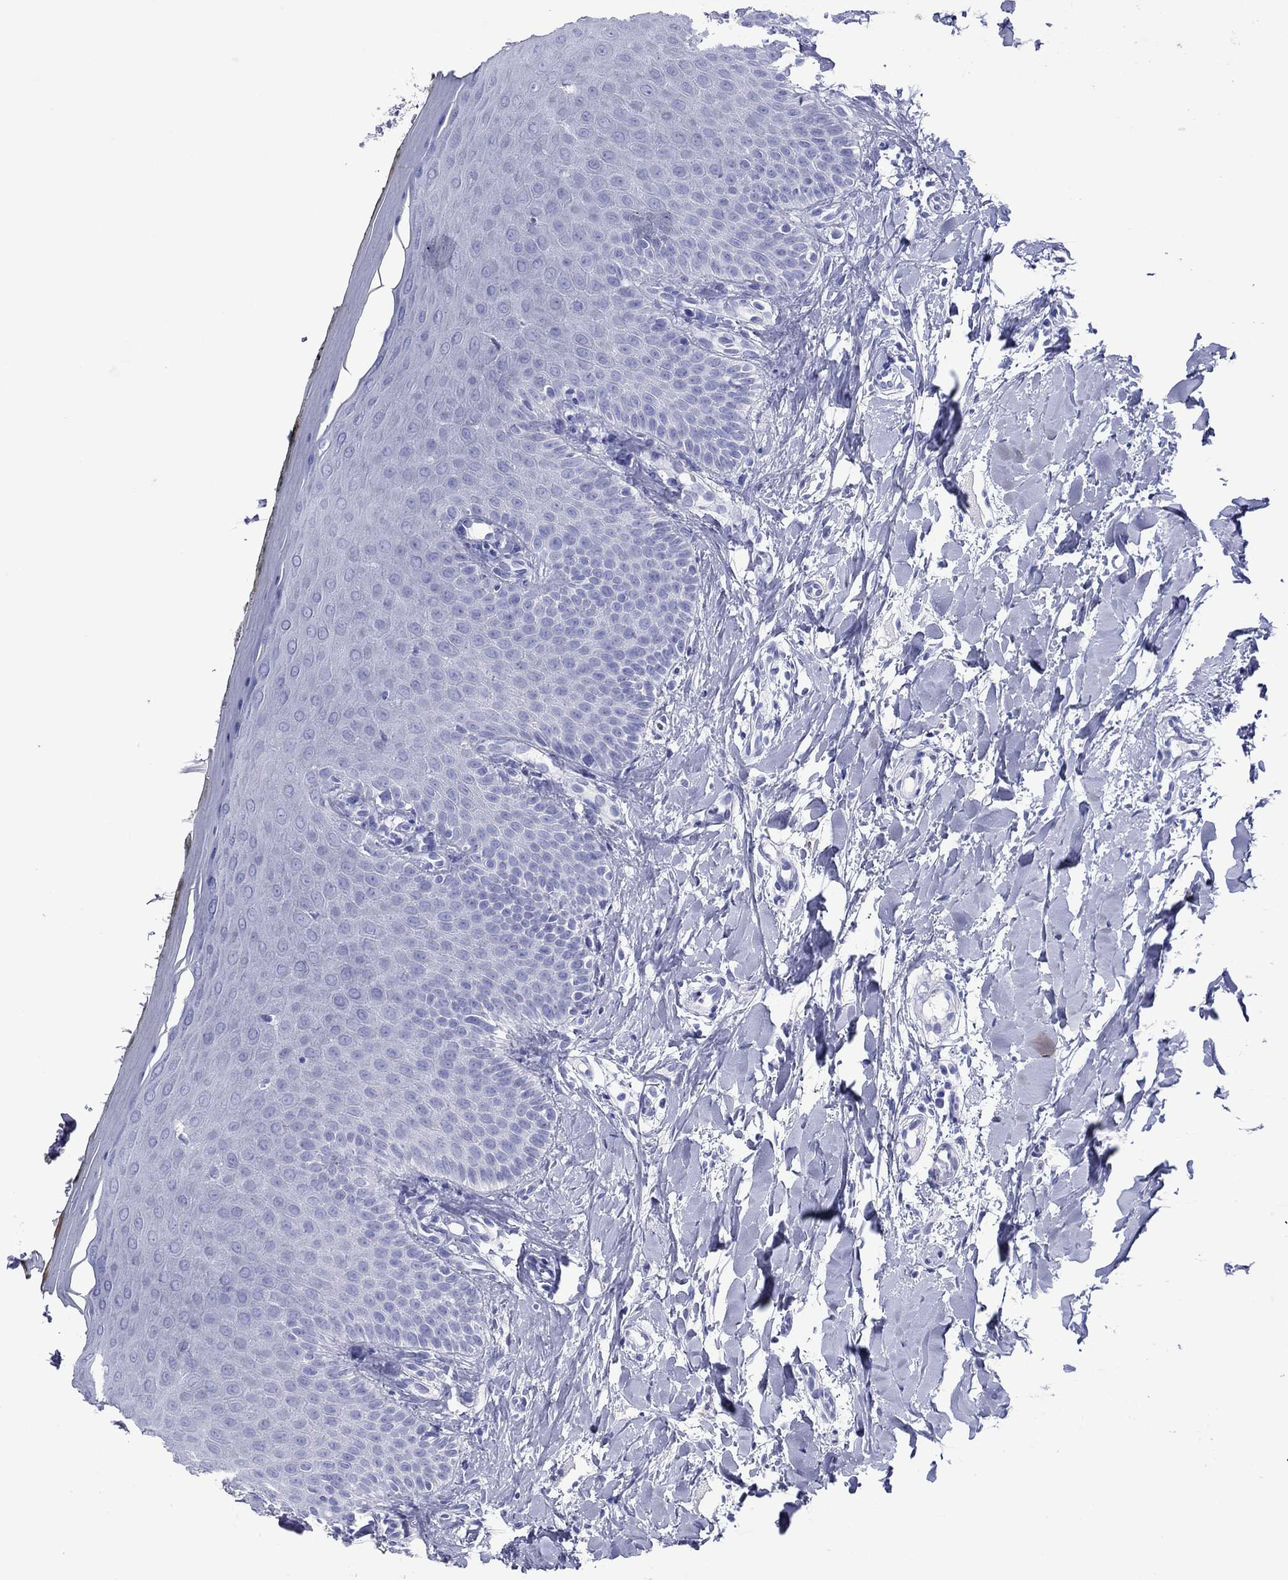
{"staining": {"intensity": "negative", "quantity": "none", "location": "none"}, "tissue": "oral mucosa", "cell_type": "Squamous epithelial cells", "image_type": "normal", "snomed": [{"axis": "morphology", "description": "Normal tissue, NOS"}, {"axis": "topography", "description": "Oral tissue"}], "caption": "Image shows no significant protein expression in squamous epithelial cells of normal oral mucosa. Nuclei are stained in blue.", "gene": "ROM1", "patient": {"sex": "female", "age": 43}}